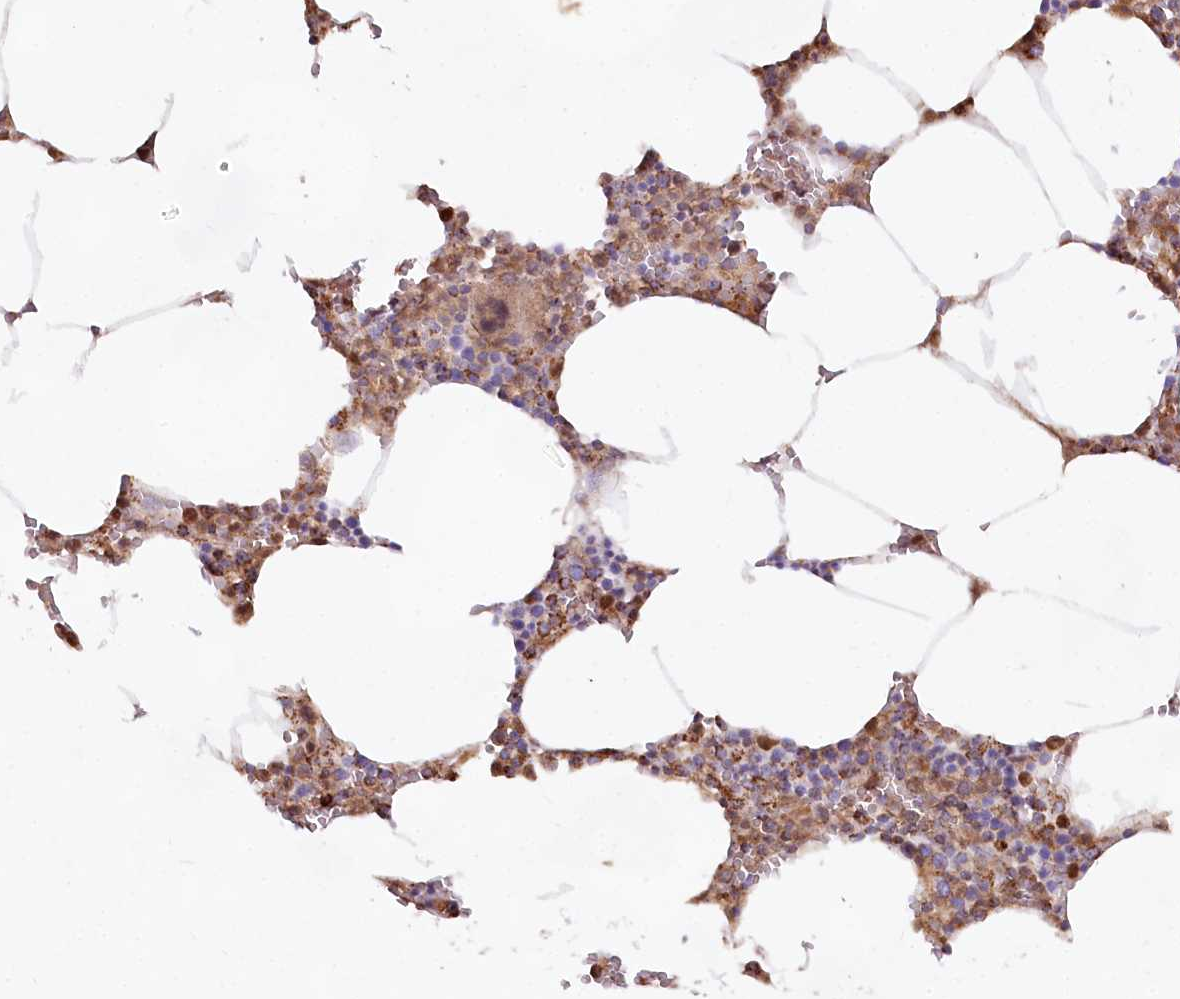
{"staining": {"intensity": "moderate", "quantity": "25%-75%", "location": "cytoplasmic/membranous"}, "tissue": "bone marrow", "cell_type": "Hematopoietic cells", "image_type": "normal", "snomed": [{"axis": "morphology", "description": "Normal tissue, NOS"}, {"axis": "topography", "description": "Bone marrow"}], "caption": "Hematopoietic cells reveal medium levels of moderate cytoplasmic/membranous staining in approximately 25%-75% of cells in normal human bone marrow. The staining is performed using DAB (3,3'-diaminobenzidine) brown chromogen to label protein expression. The nuclei are counter-stained blue using hematoxylin.", "gene": "TASOR2", "patient": {"sex": "male", "age": 70}}